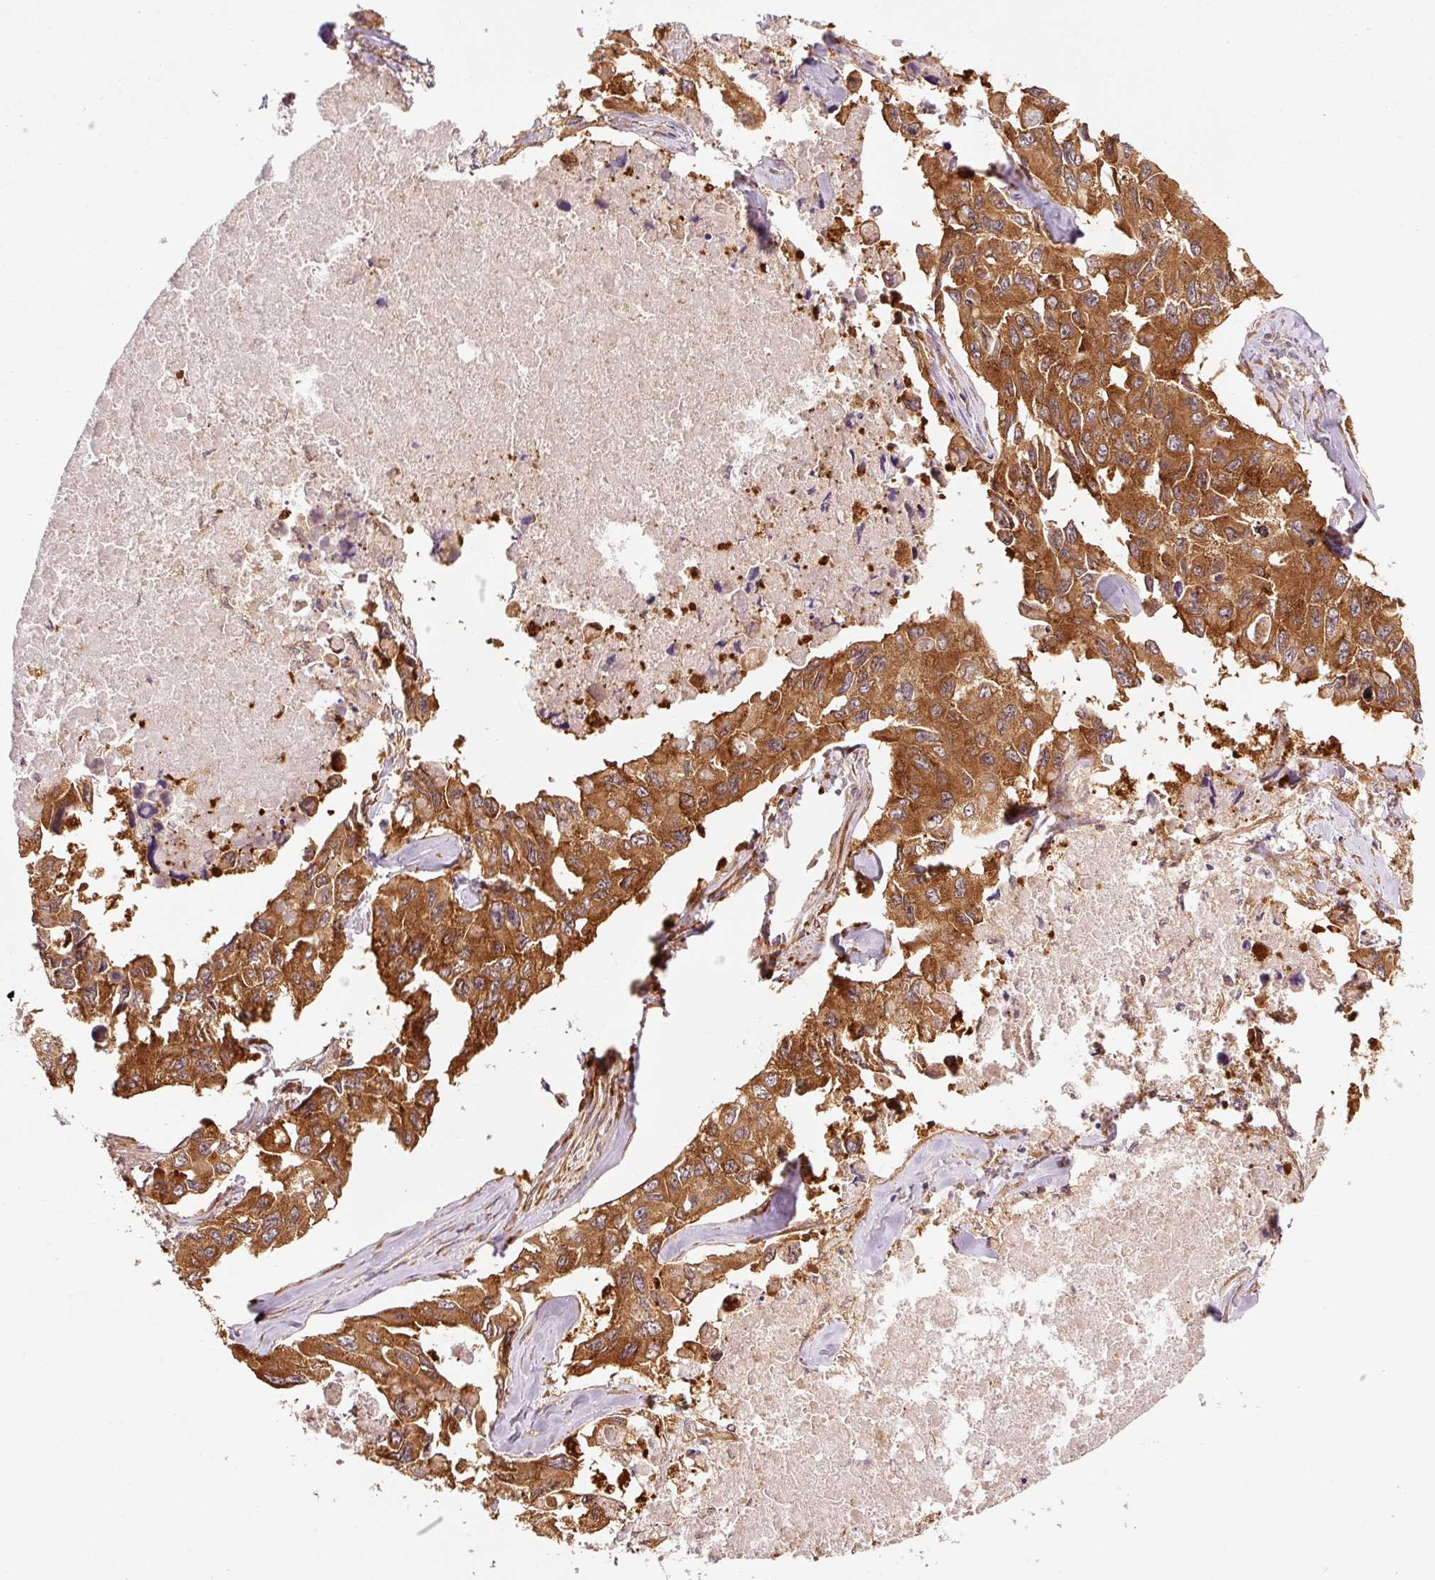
{"staining": {"intensity": "strong", "quantity": ">75%", "location": "cytoplasmic/membranous"}, "tissue": "lung cancer", "cell_type": "Tumor cells", "image_type": "cancer", "snomed": [{"axis": "morphology", "description": "Adenocarcinoma, NOS"}, {"axis": "topography", "description": "Lung"}], "caption": "Lung cancer stained for a protein displays strong cytoplasmic/membranous positivity in tumor cells. The staining was performed using DAB, with brown indicating positive protein expression. Nuclei are stained blue with hematoxylin.", "gene": "PDAP1", "patient": {"sex": "male", "age": 64}}